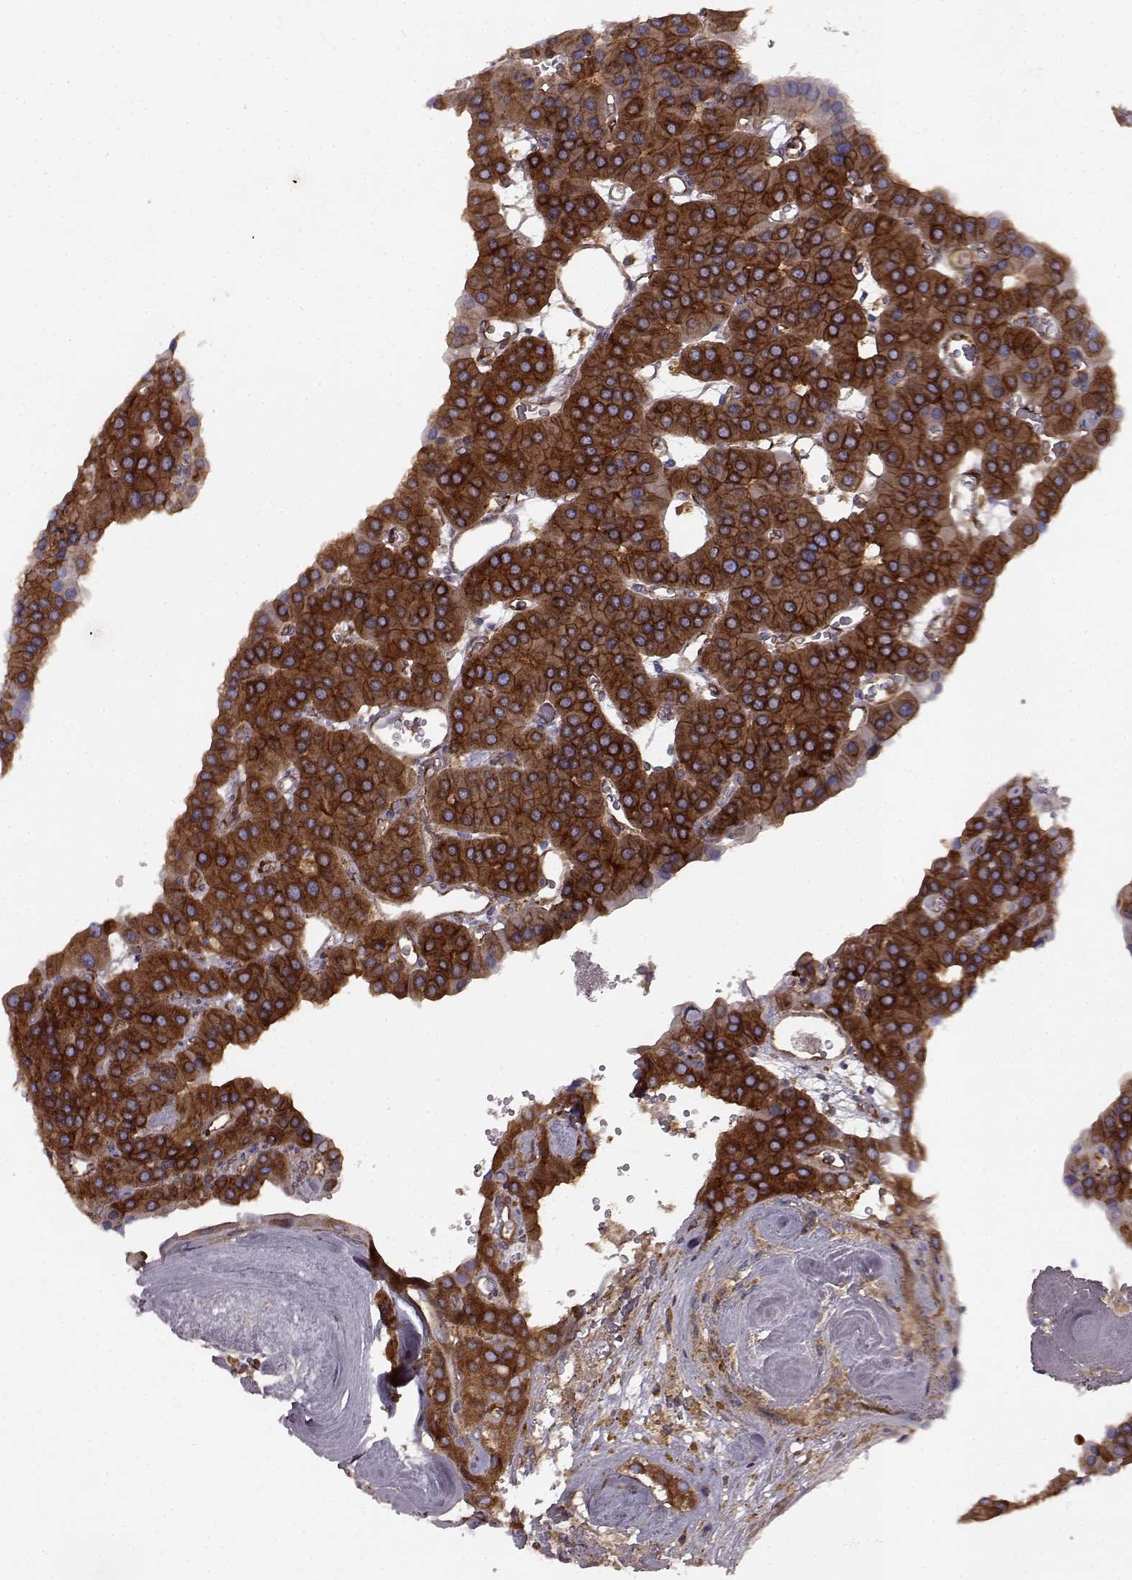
{"staining": {"intensity": "strong", "quantity": ">75%", "location": "cytoplasmic/membranous"}, "tissue": "parathyroid gland", "cell_type": "Glandular cells", "image_type": "normal", "snomed": [{"axis": "morphology", "description": "Normal tissue, NOS"}, {"axis": "morphology", "description": "Adenoma, NOS"}, {"axis": "topography", "description": "Parathyroid gland"}], "caption": "Immunohistochemical staining of benign parathyroid gland exhibits >75% levels of strong cytoplasmic/membranous protein expression in about >75% of glandular cells.", "gene": "RABGAP1", "patient": {"sex": "female", "age": 86}}